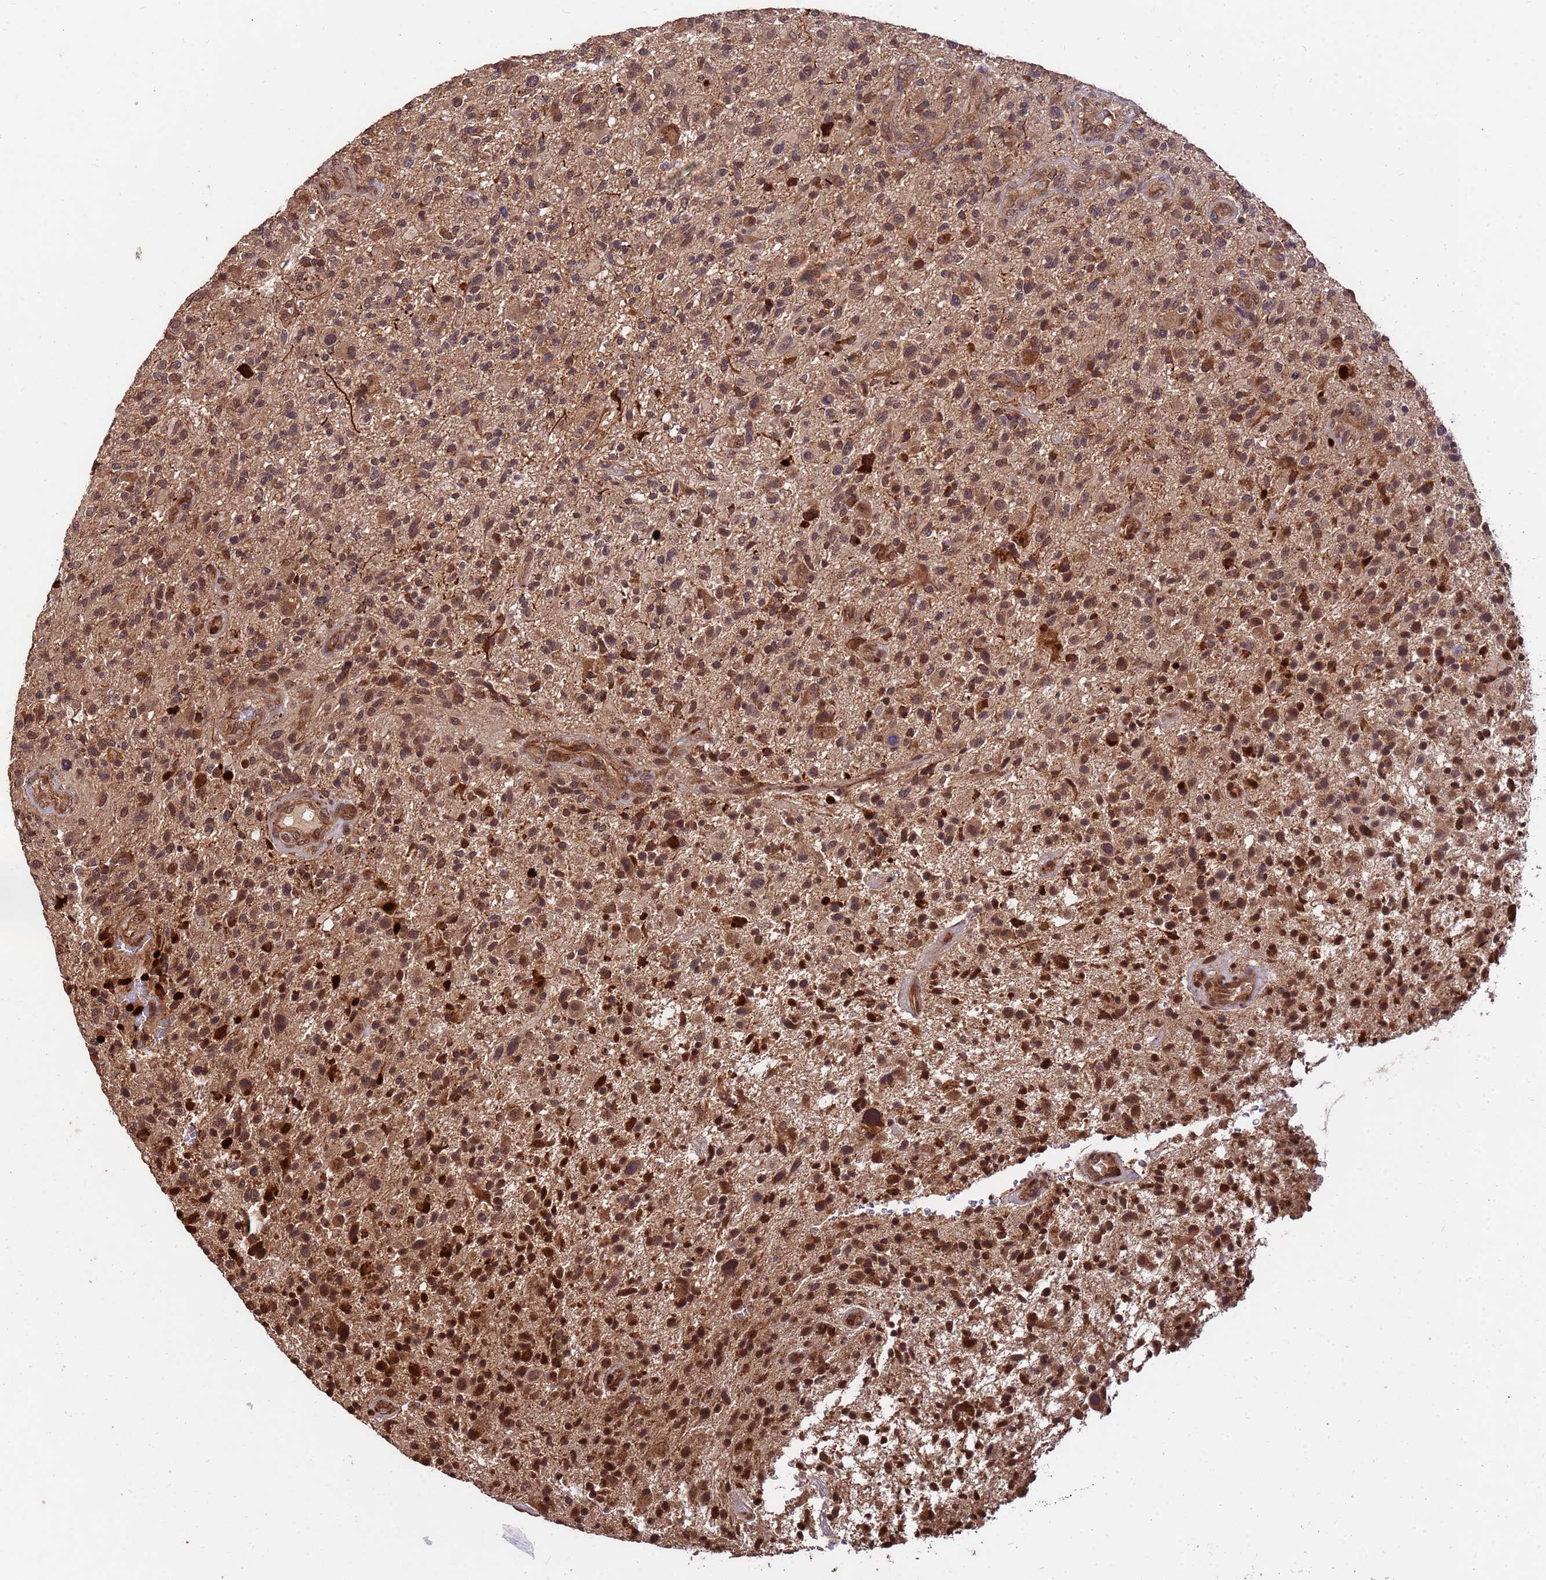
{"staining": {"intensity": "moderate", "quantity": ">75%", "location": "cytoplasmic/membranous,nuclear"}, "tissue": "glioma", "cell_type": "Tumor cells", "image_type": "cancer", "snomed": [{"axis": "morphology", "description": "Glioma, malignant, High grade"}, {"axis": "topography", "description": "Brain"}], "caption": "Malignant high-grade glioma stained with a brown dye shows moderate cytoplasmic/membranous and nuclear positive expression in approximately >75% of tumor cells.", "gene": "ZNF619", "patient": {"sex": "male", "age": 47}}